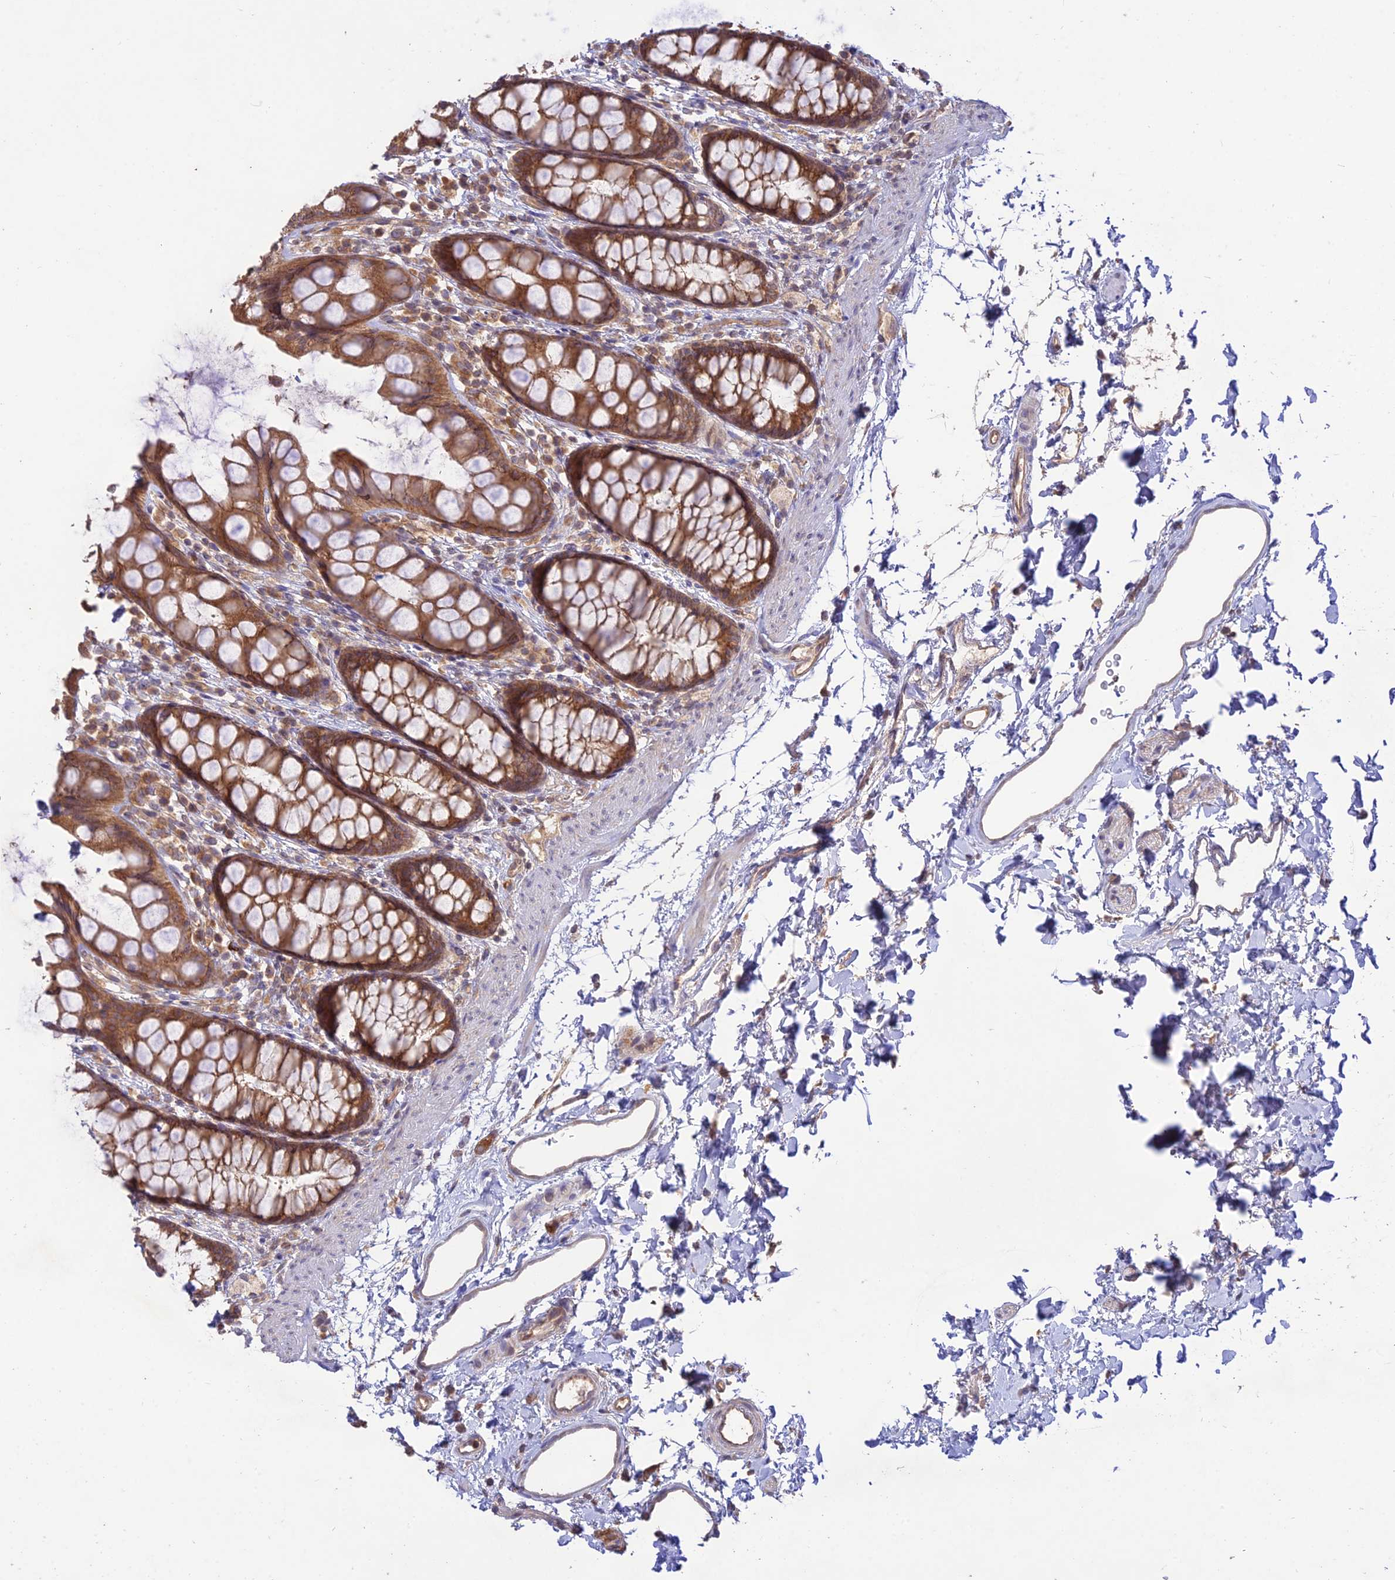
{"staining": {"intensity": "moderate", "quantity": ">75%", "location": "cytoplasmic/membranous"}, "tissue": "rectum", "cell_type": "Glandular cells", "image_type": "normal", "snomed": [{"axis": "morphology", "description": "Normal tissue, NOS"}, {"axis": "topography", "description": "Rectum"}], "caption": "Moderate cytoplasmic/membranous positivity is seen in about >75% of glandular cells in benign rectum.", "gene": "TMEM259", "patient": {"sex": "female", "age": 65}}